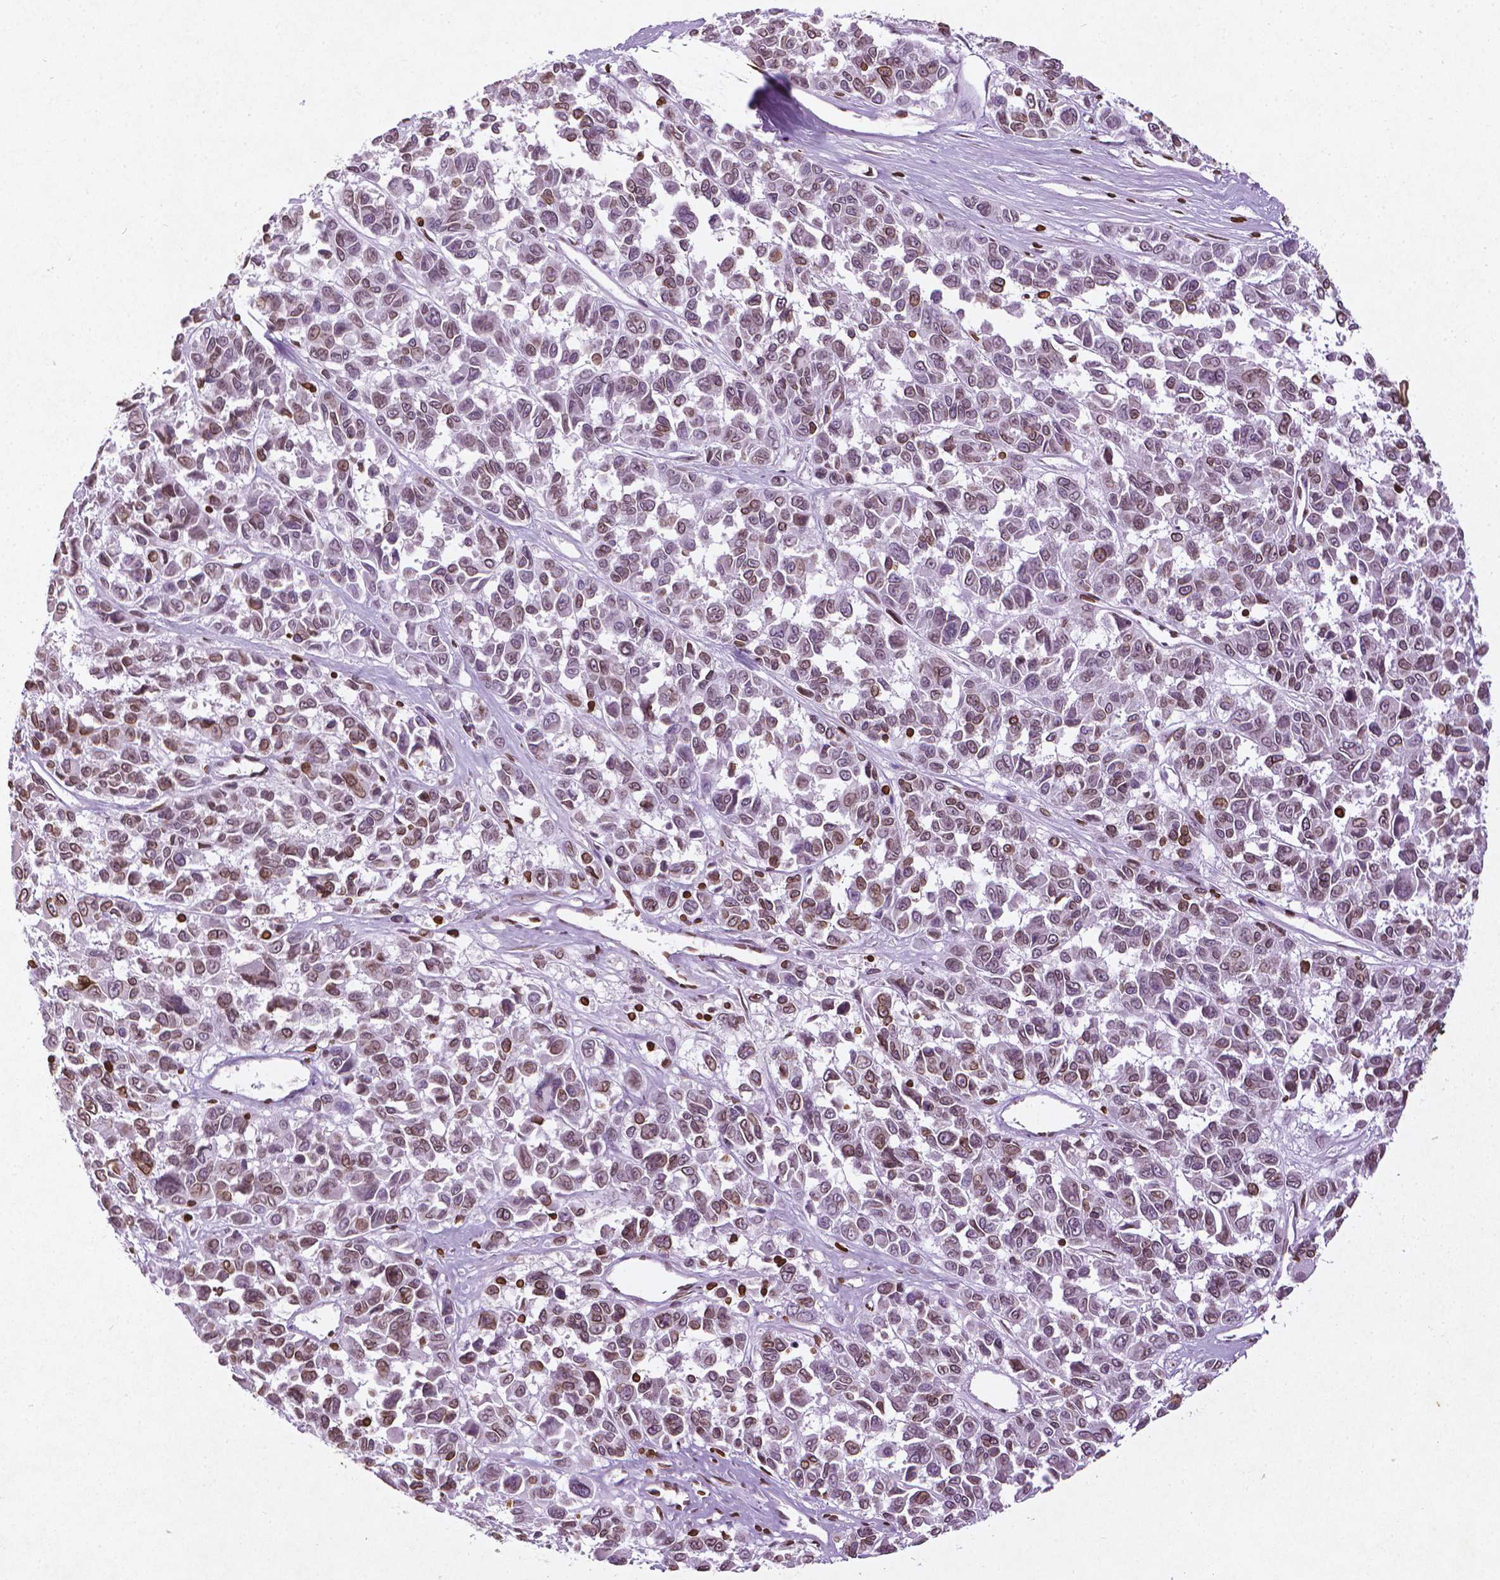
{"staining": {"intensity": "moderate", "quantity": "25%-75%", "location": "cytoplasmic/membranous,nuclear"}, "tissue": "melanoma", "cell_type": "Tumor cells", "image_type": "cancer", "snomed": [{"axis": "morphology", "description": "Malignant melanoma, NOS"}, {"axis": "topography", "description": "Skin"}], "caption": "A brown stain shows moderate cytoplasmic/membranous and nuclear positivity of a protein in human malignant melanoma tumor cells.", "gene": "LMNB1", "patient": {"sex": "female", "age": 66}}